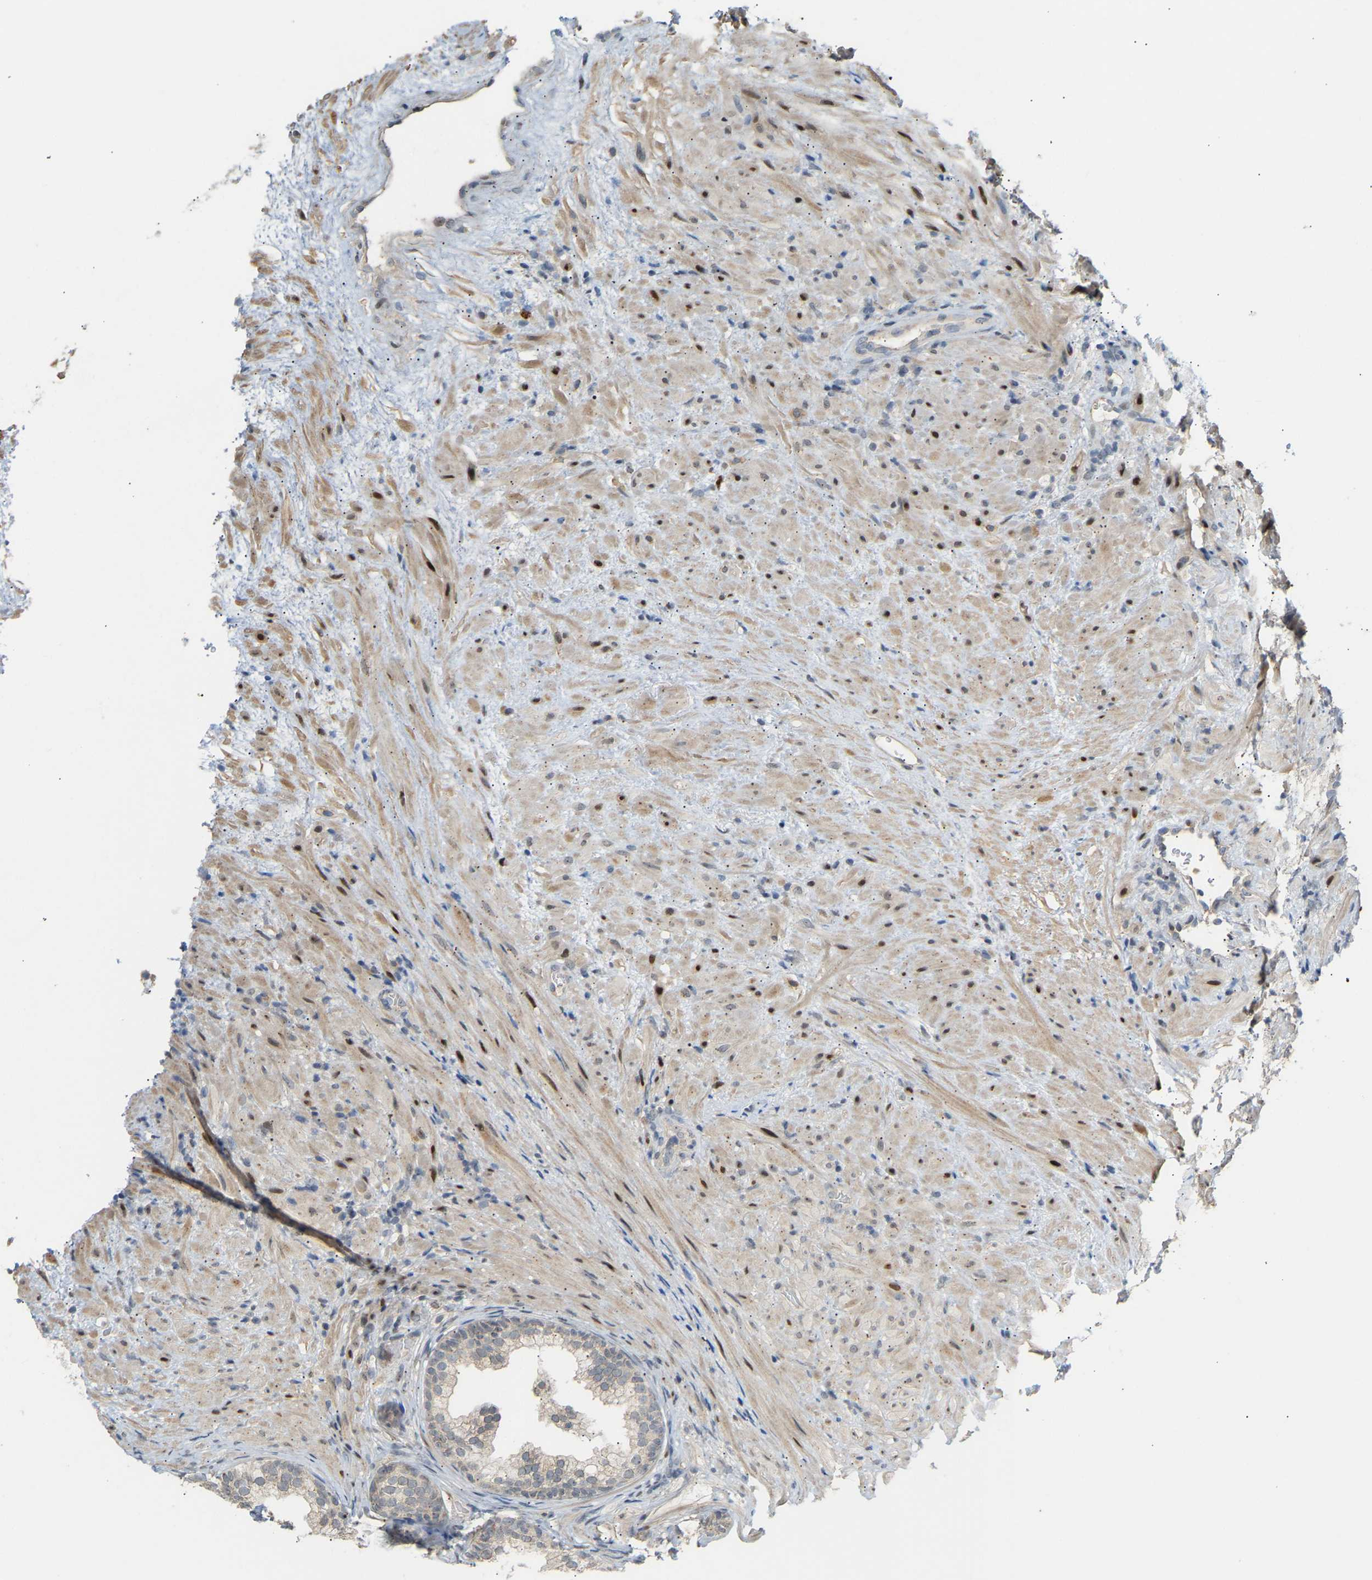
{"staining": {"intensity": "weak", "quantity": "25%-75%", "location": "cytoplasmic/membranous,nuclear"}, "tissue": "prostate", "cell_type": "Glandular cells", "image_type": "normal", "snomed": [{"axis": "morphology", "description": "Normal tissue, NOS"}, {"axis": "topography", "description": "Prostate"}], "caption": "An IHC photomicrograph of benign tissue is shown. Protein staining in brown labels weak cytoplasmic/membranous,nuclear positivity in prostate within glandular cells. The staining was performed using DAB to visualize the protein expression in brown, while the nuclei were stained in blue with hematoxylin (Magnification: 20x).", "gene": "PTPN4", "patient": {"sex": "male", "age": 76}}